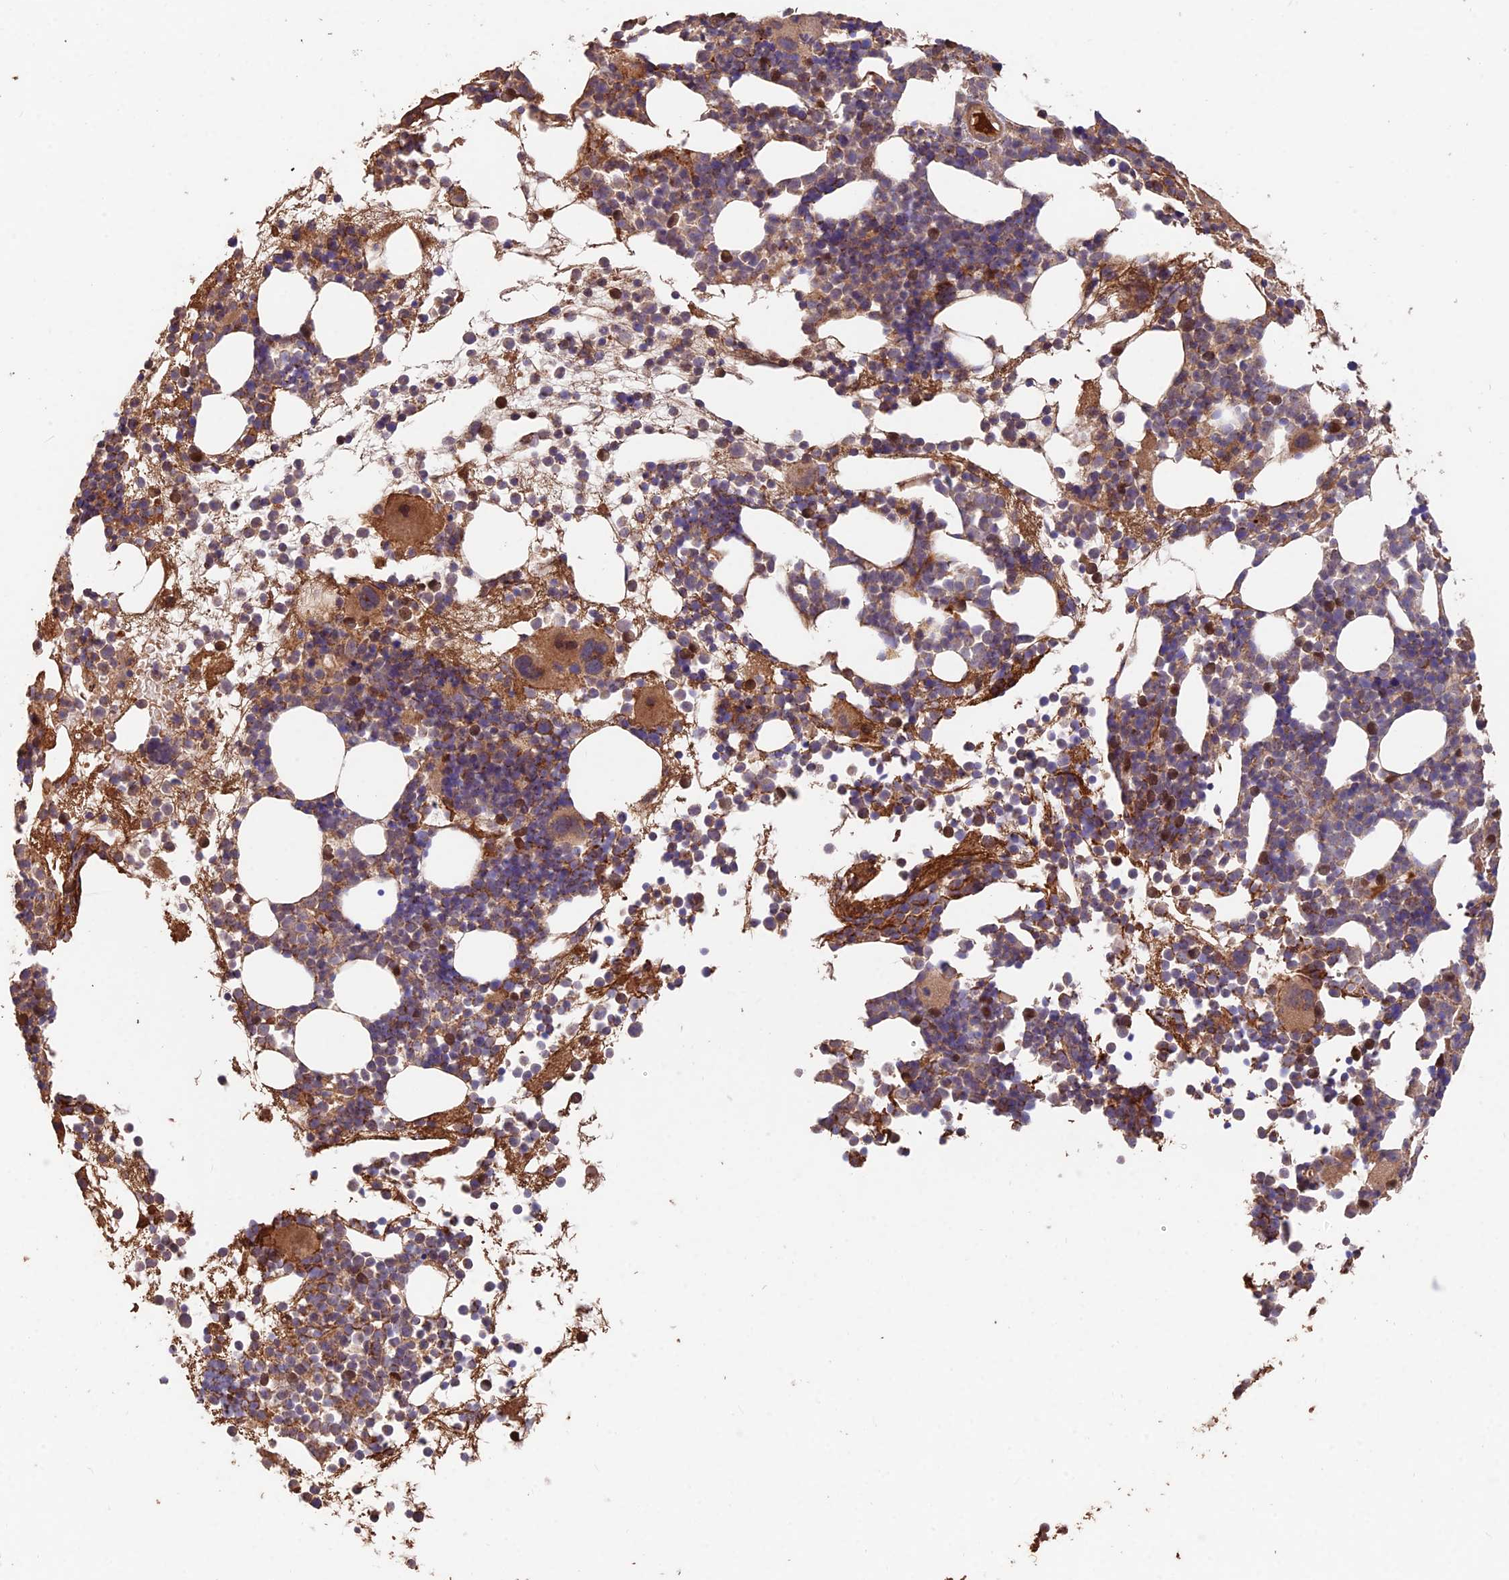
{"staining": {"intensity": "moderate", "quantity": "25%-75%", "location": "cytoplasmic/membranous,nuclear"}, "tissue": "bone marrow", "cell_type": "Hematopoietic cells", "image_type": "normal", "snomed": [{"axis": "morphology", "description": "Normal tissue, NOS"}, {"axis": "topography", "description": "Bone marrow"}], "caption": "Protein analysis of unremarkable bone marrow displays moderate cytoplasmic/membranous,nuclear staining in about 25%-75% of hematopoietic cells.", "gene": "IFT22", "patient": {"sex": "female", "age": 57}}